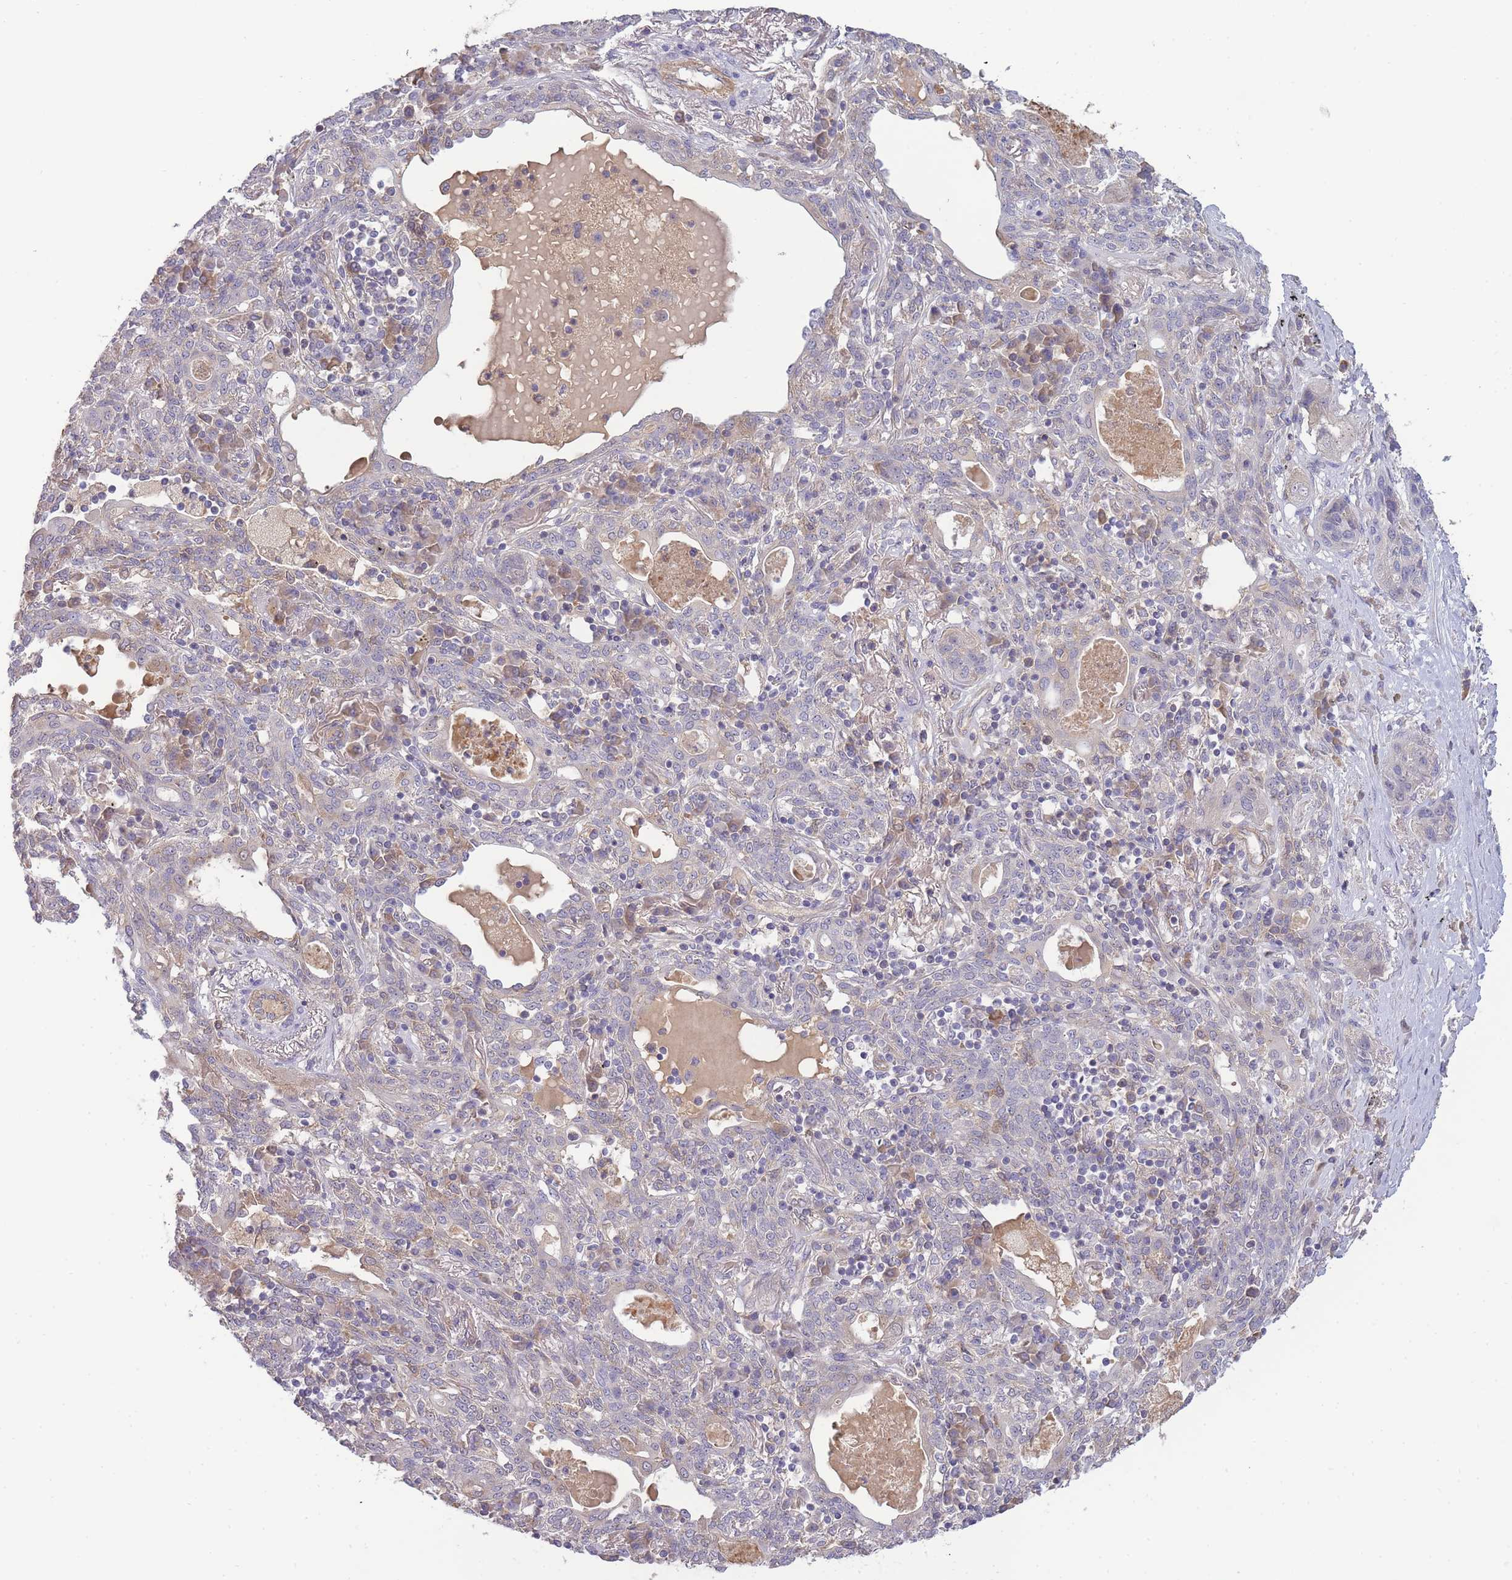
{"staining": {"intensity": "negative", "quantity": "none", "location": "none"}, "tissue": "lung cancer", "cell_type": "Tumor cells", "image_type": "cancer", "snomed": [{"axis": "morphology", "description": "Squamous cell carcinoma, NOS"}, {"axis": "topography", "description": "Lung"}], "caption": "Protein analysis of lung cancer (squamous cell carcinoma) exhibits no significant expression in tumor cells. (DAB (3,3'-diaminobenzidine) IHC with hematoxylin counter stain).", "gene": "NDUFAF5", "patient": {"sex": "female", "age": 70}}